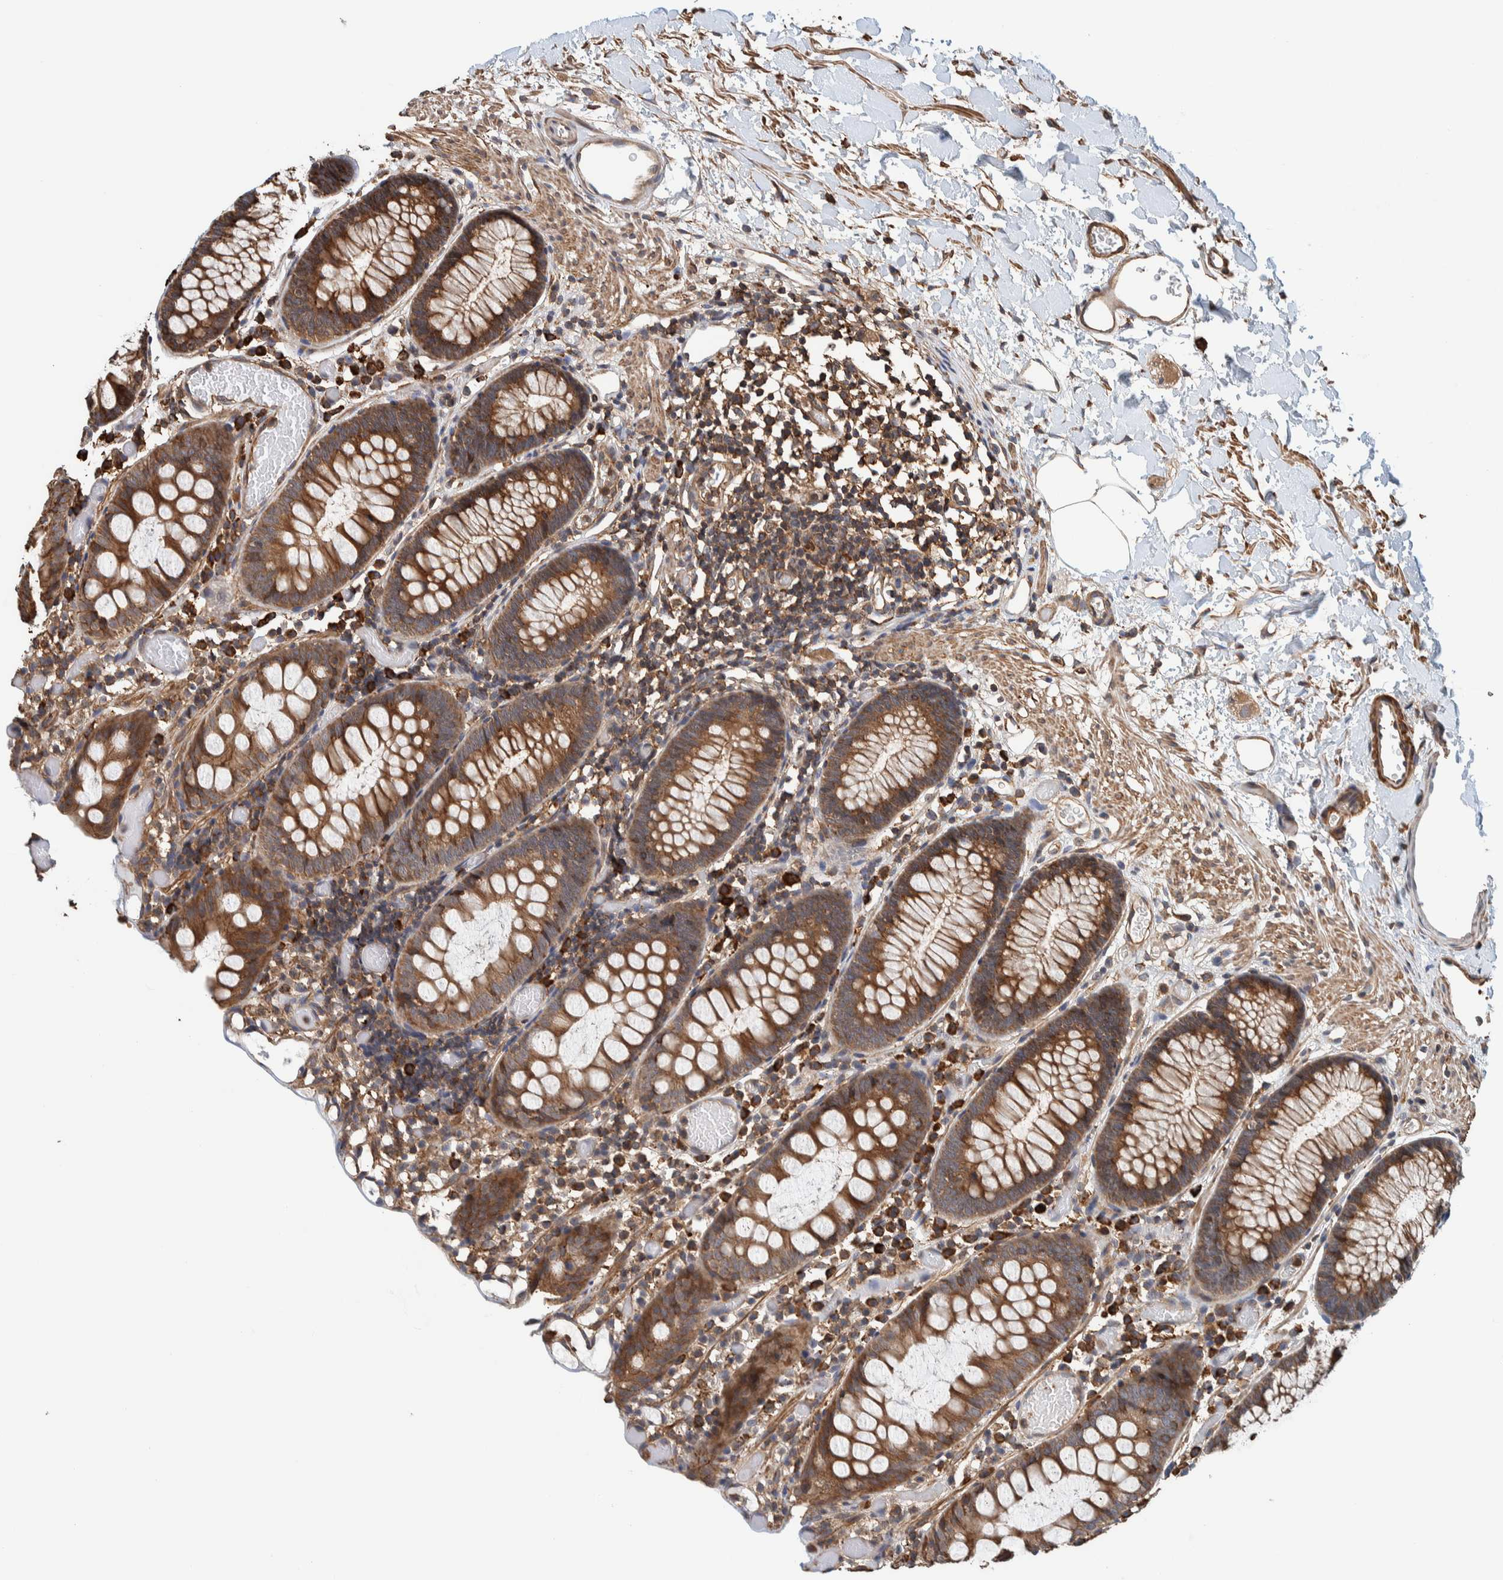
{"staining": {"intensity": "strong", "quantity": ">75%", "location": "cytoplasmic/membranous"}, "tissue": "colon", "cell_type": "Endothelial cells", "image_type": "normal", "snomed": [{"axis": "morphology", "description": "Normal tissue, NOS"}, {"axis": "topography", "description": "Colon"}], "caption": "Endothelial cells reveal high levels of strong cytoplasmic/membranous positivity in about >75% of cells in normal colon. (IHC, brightfield microscopy, high magnification).", "gene": "PLA2G3", "patient": {"sex": "male", "age": 14}}